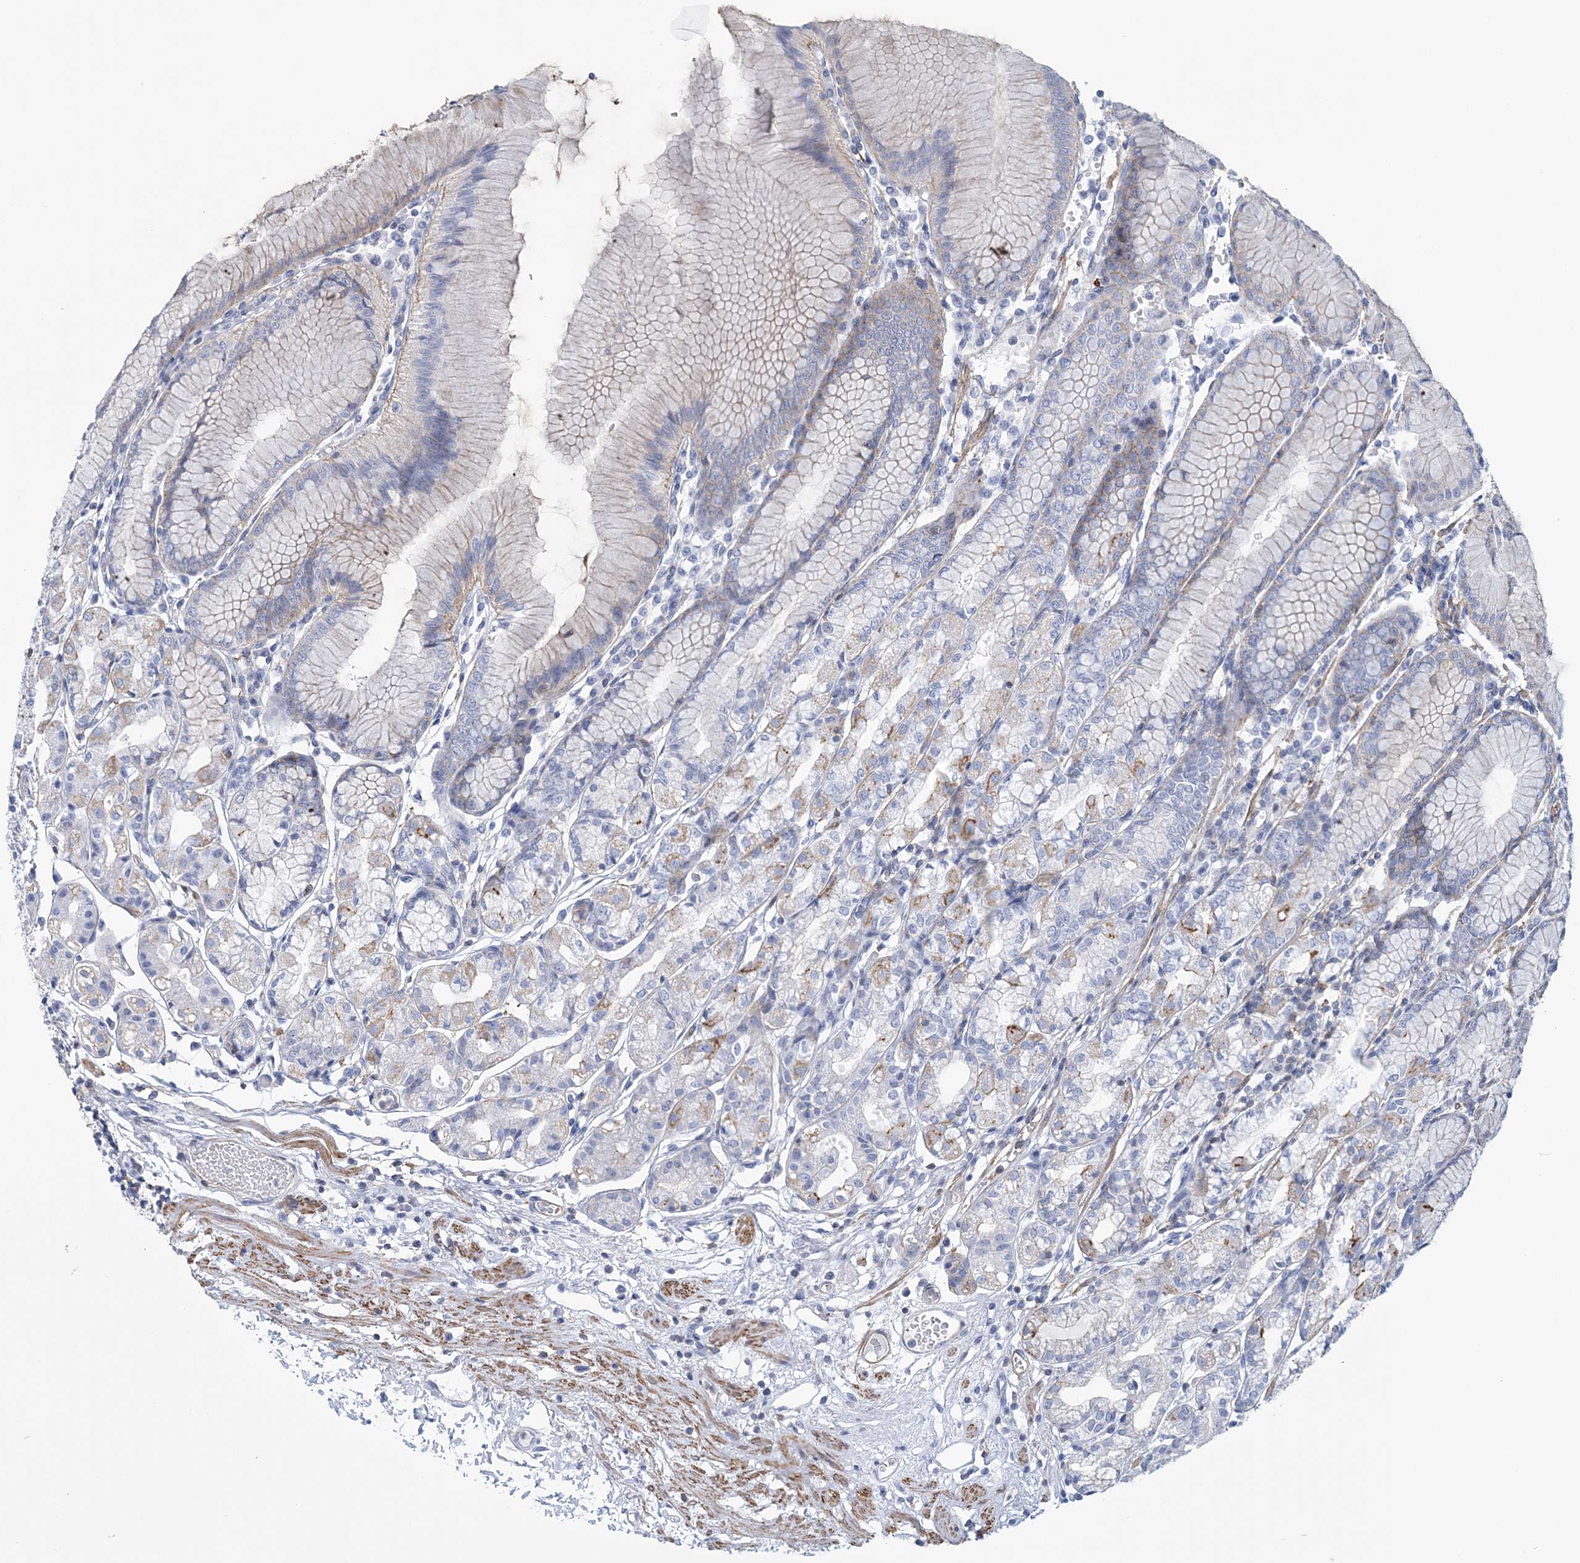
{"staining": {"intensity": "weak", "quantity": "<25%", "location": "cytoplasmic/membranous"}, "tissue": "stomach", "cell_type": "Glandular cells", "image_type": "normal", "snomed": [{"axis": "morphology", "description": "Normal tissue, NOS"}, {"axis": "topography", "description": "Stomach"}], "caption": "This histopathology image is of unremarkable stomach stained with immunohistochemistry to label a protein in brown with the nuclei are counter-stained blue. There is no positivity in glandular cells.", "gene": "C11orf21", "patient": {"sex": "female", "age": 57}}